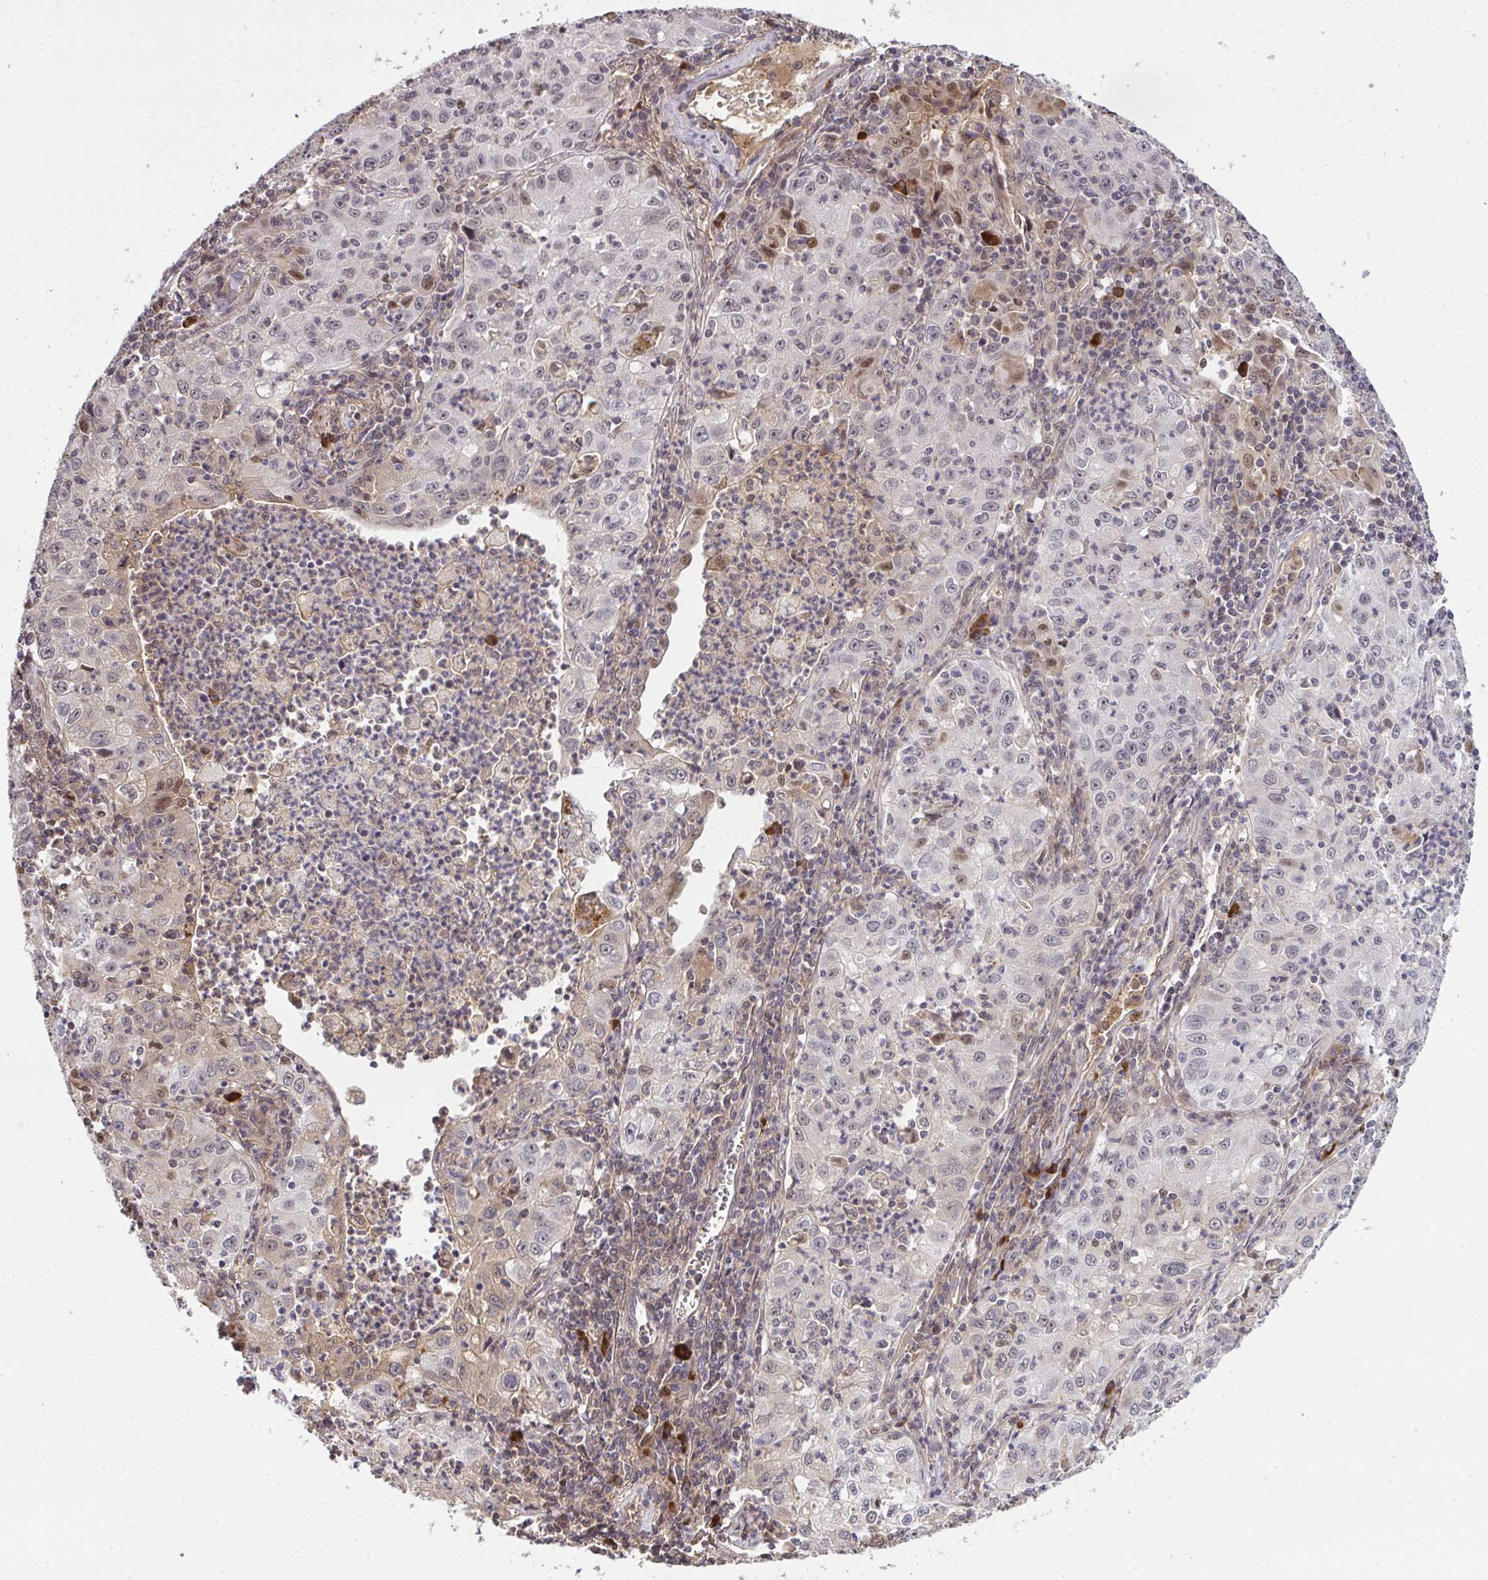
{"staining": {"intensity": "weak", "quantity": "25%-75%", "location": "nuclear"}, "tissue": "lung cancer", "cell_type": "Tumor cells", "image_type": "cancer", "snomed": [{"axis": "morphology", "description": "Squamous cell carcinoma, NOS"}, {"axis": "topography", "description": "Lung"}], "caption": "Immunohistochemistry histopathology image of neoplastic tissue: human lung cancer stained using immunohistochemistry demonstrates low levels of weak protein expression localized specifically in the nuclear of tumor cells, appearing as a nuclear brown color.", "gene": "ZSCAN9", "patient": {"sex": "male", "age": 71}}